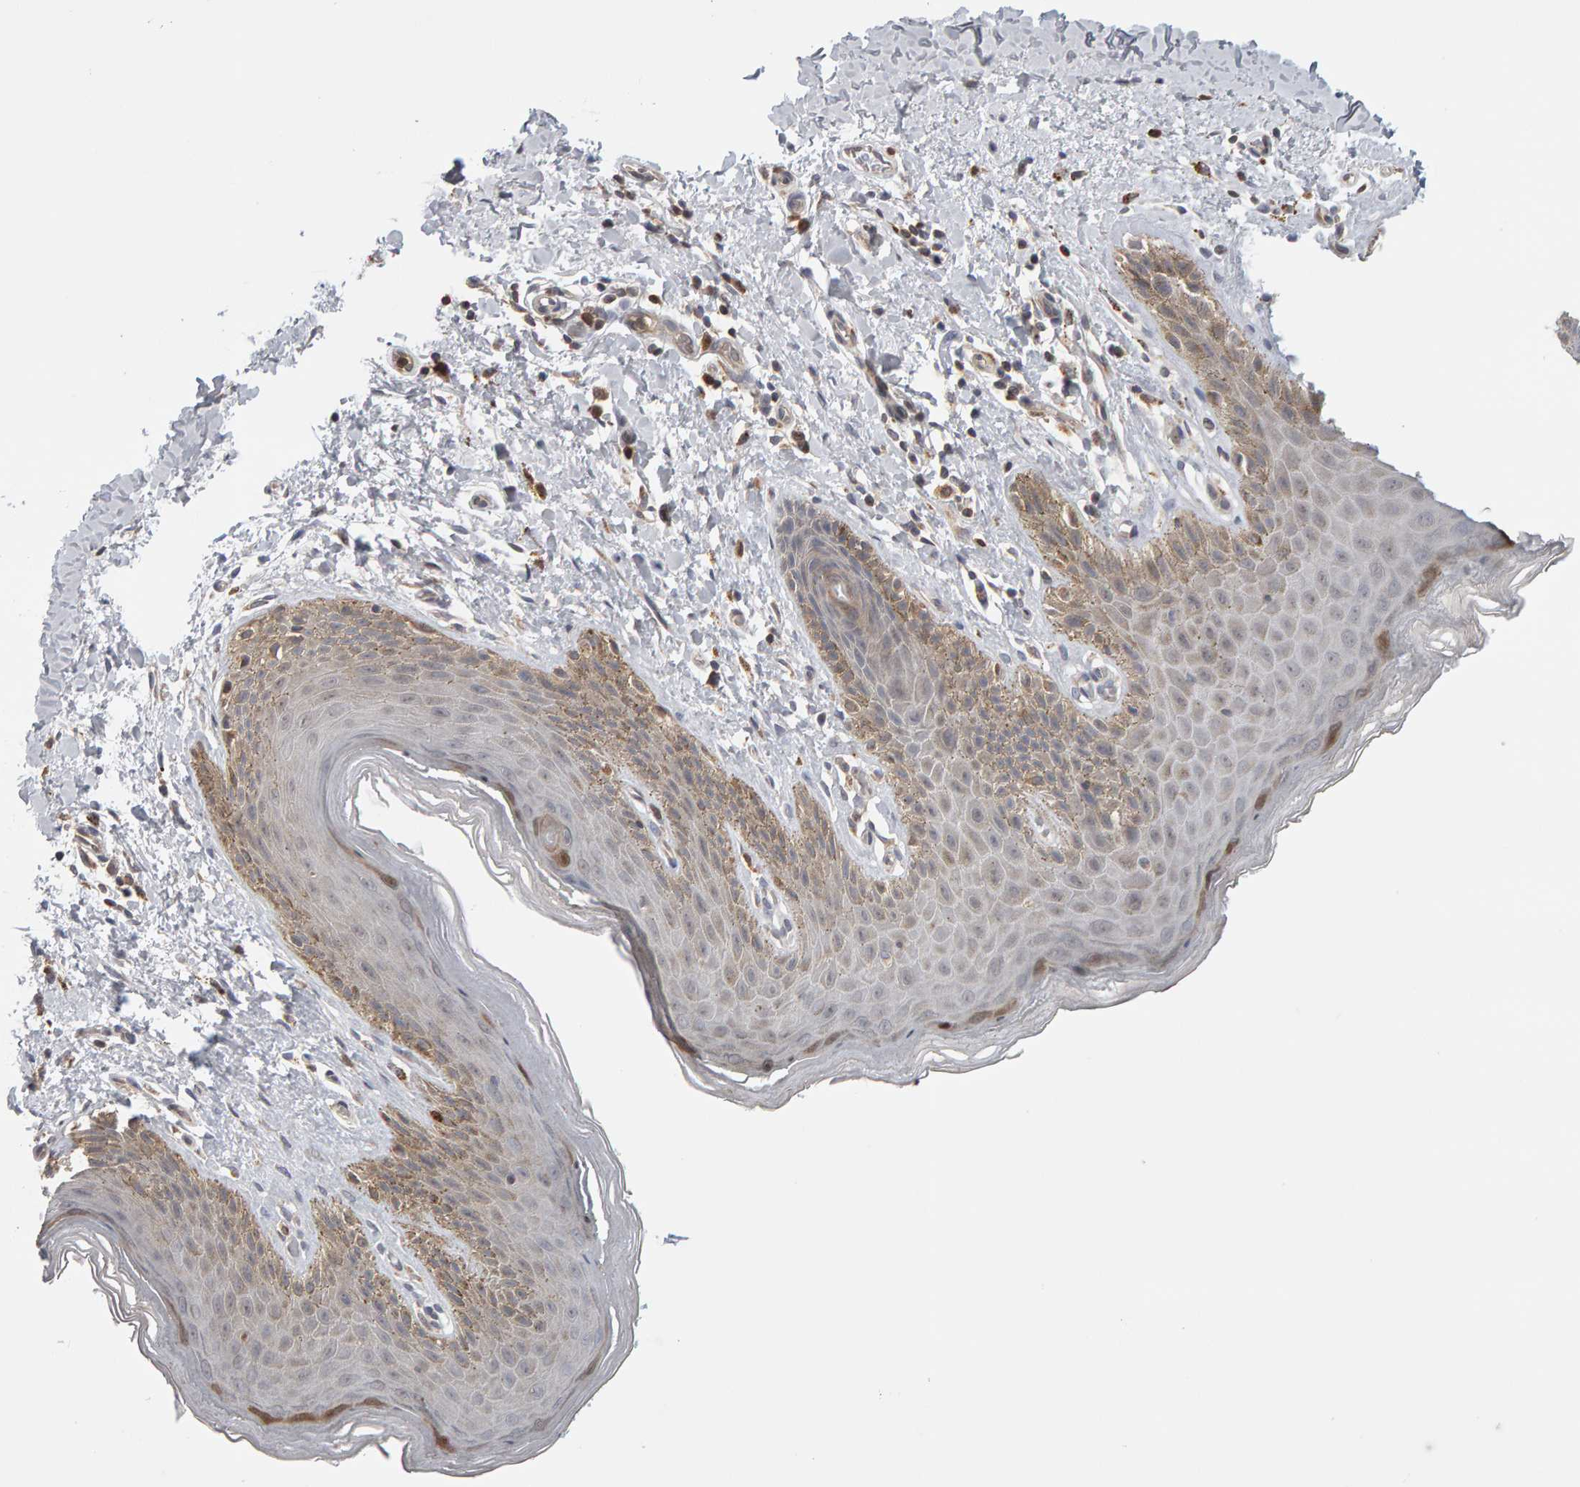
{"staining": {"intensity": "weak", "quantity": "<25%", "location": "cytoplasmic/membranous"}, "tissue": "skin", "cell_type": "Epidermal cells", "image_type": "normal", "snomed": [{"axis": "morphology", "description": "Normal tissue, NOS"}, {"axis": "topography", "description": "Anal"}, {"axis": "topography", "description": "Peripheral nerve tissue"}], "caption": "A histopathology image of human skin is negative for staining in epidermal cells. (DAB (3,3'-diaminobenzidine) immunohistochemistry (IHC) visualized using brightfield microscopy, high magnification).", "gene": "MSRA", "patient": {"sex": "male", "age": 44}}